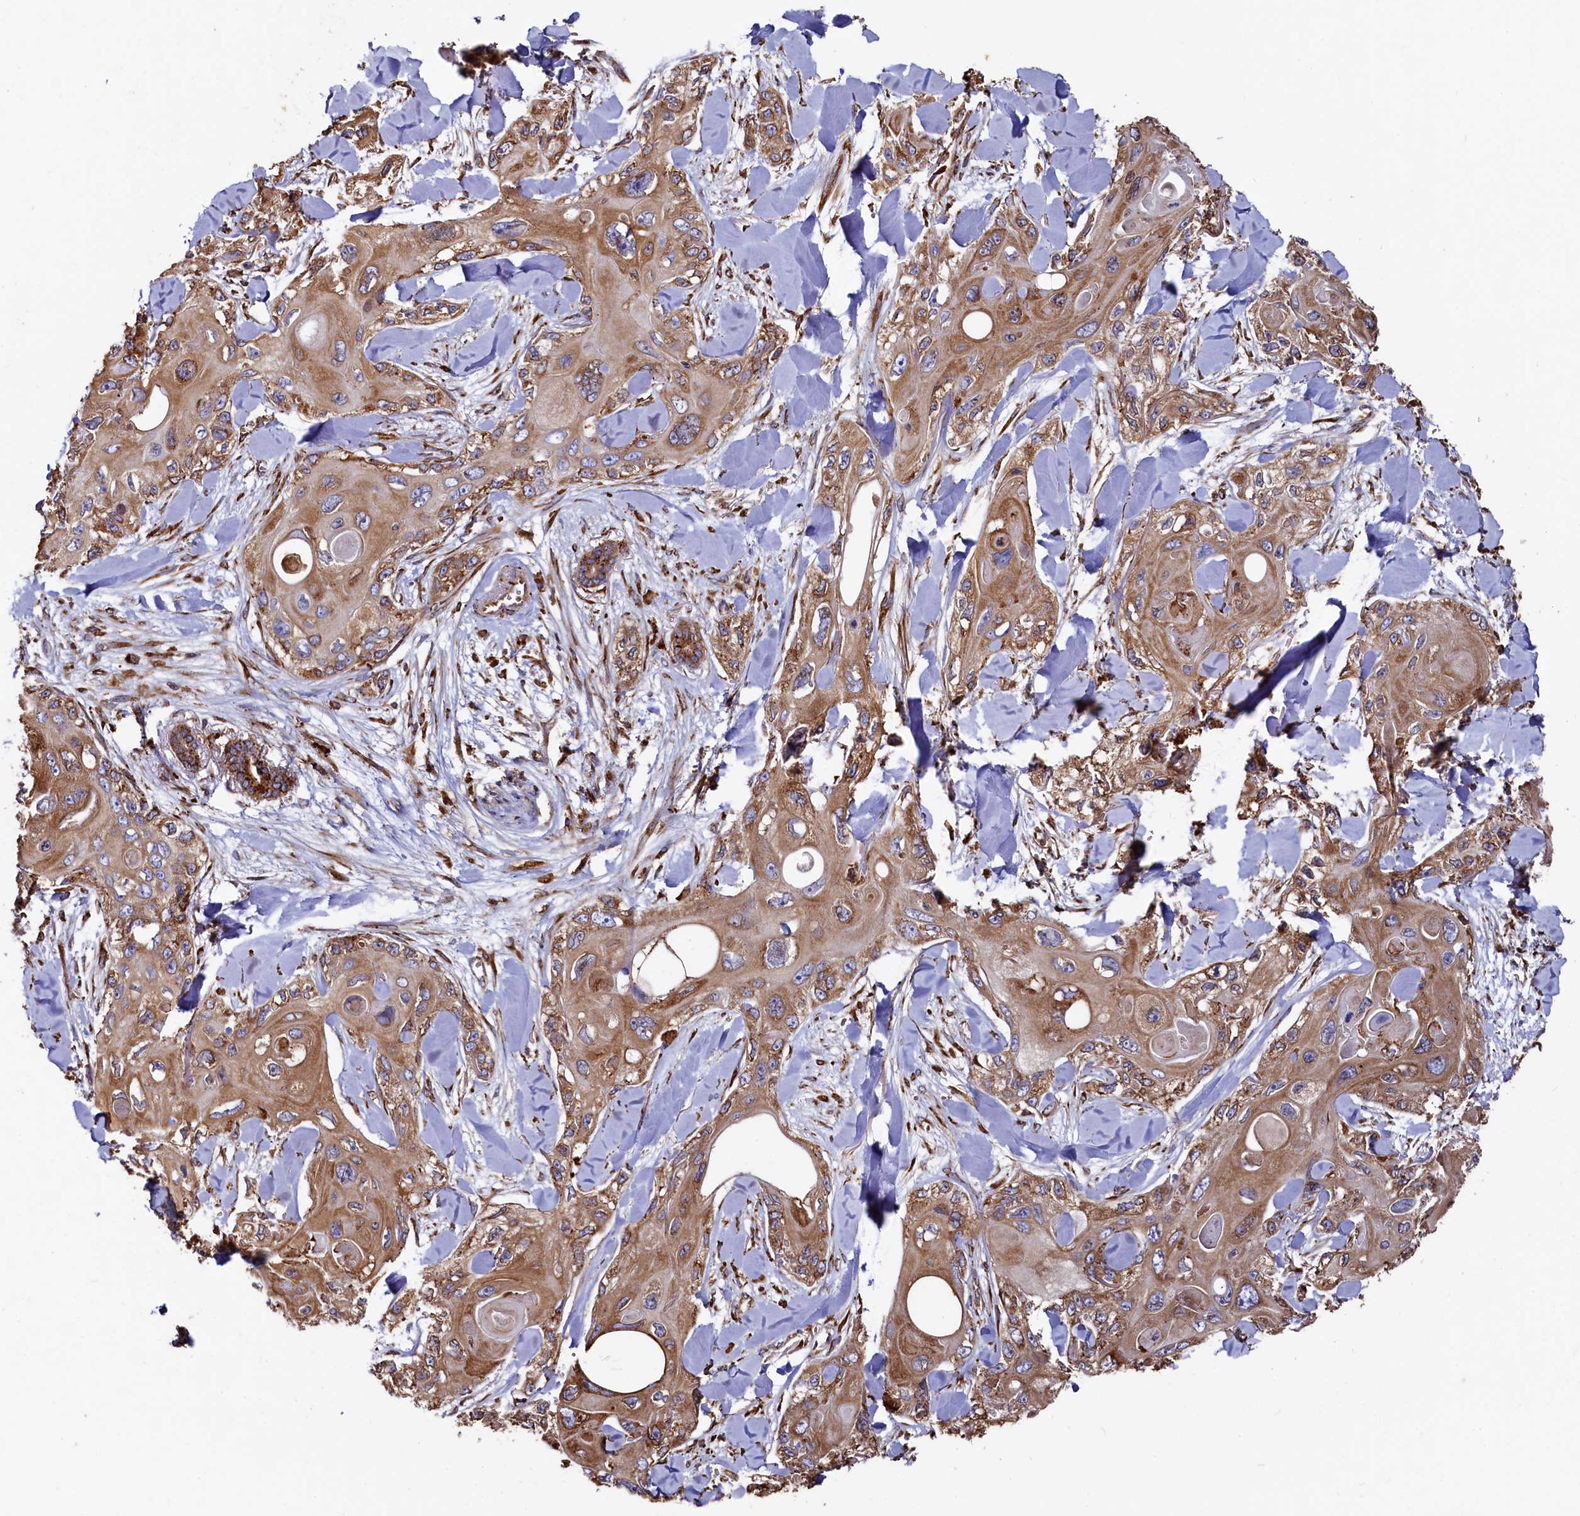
{"staining": {"intensity": "moderate", "quantity": ">75%", "location": "cytoplasmic/membranous"}, "tissue": "skin cancer", "cell_type": "Tumor cells", "image_type": "cancer", "snomed": [{"axis": "morphology", "description": "Normal tissue, NOS"}, {"axis": "morphology", "description": "Squamous cell carcinoma, NOS"}, {"axis": "topography", "description": "Skin"}], "caption": "Immunohistochemistry (IHC) histopathology image of neoplastic tissue: skin squamous cell carcinoma stained using immunohistochemistry shows medium levels of moderate protein expression localized specifically in the cytoplasmic/membranous of tumor cells, appearing as a cytoplasmic/membranous brown color.", "gene": "NEURL1B", "patient": {"sex": "male", "age": 72}}